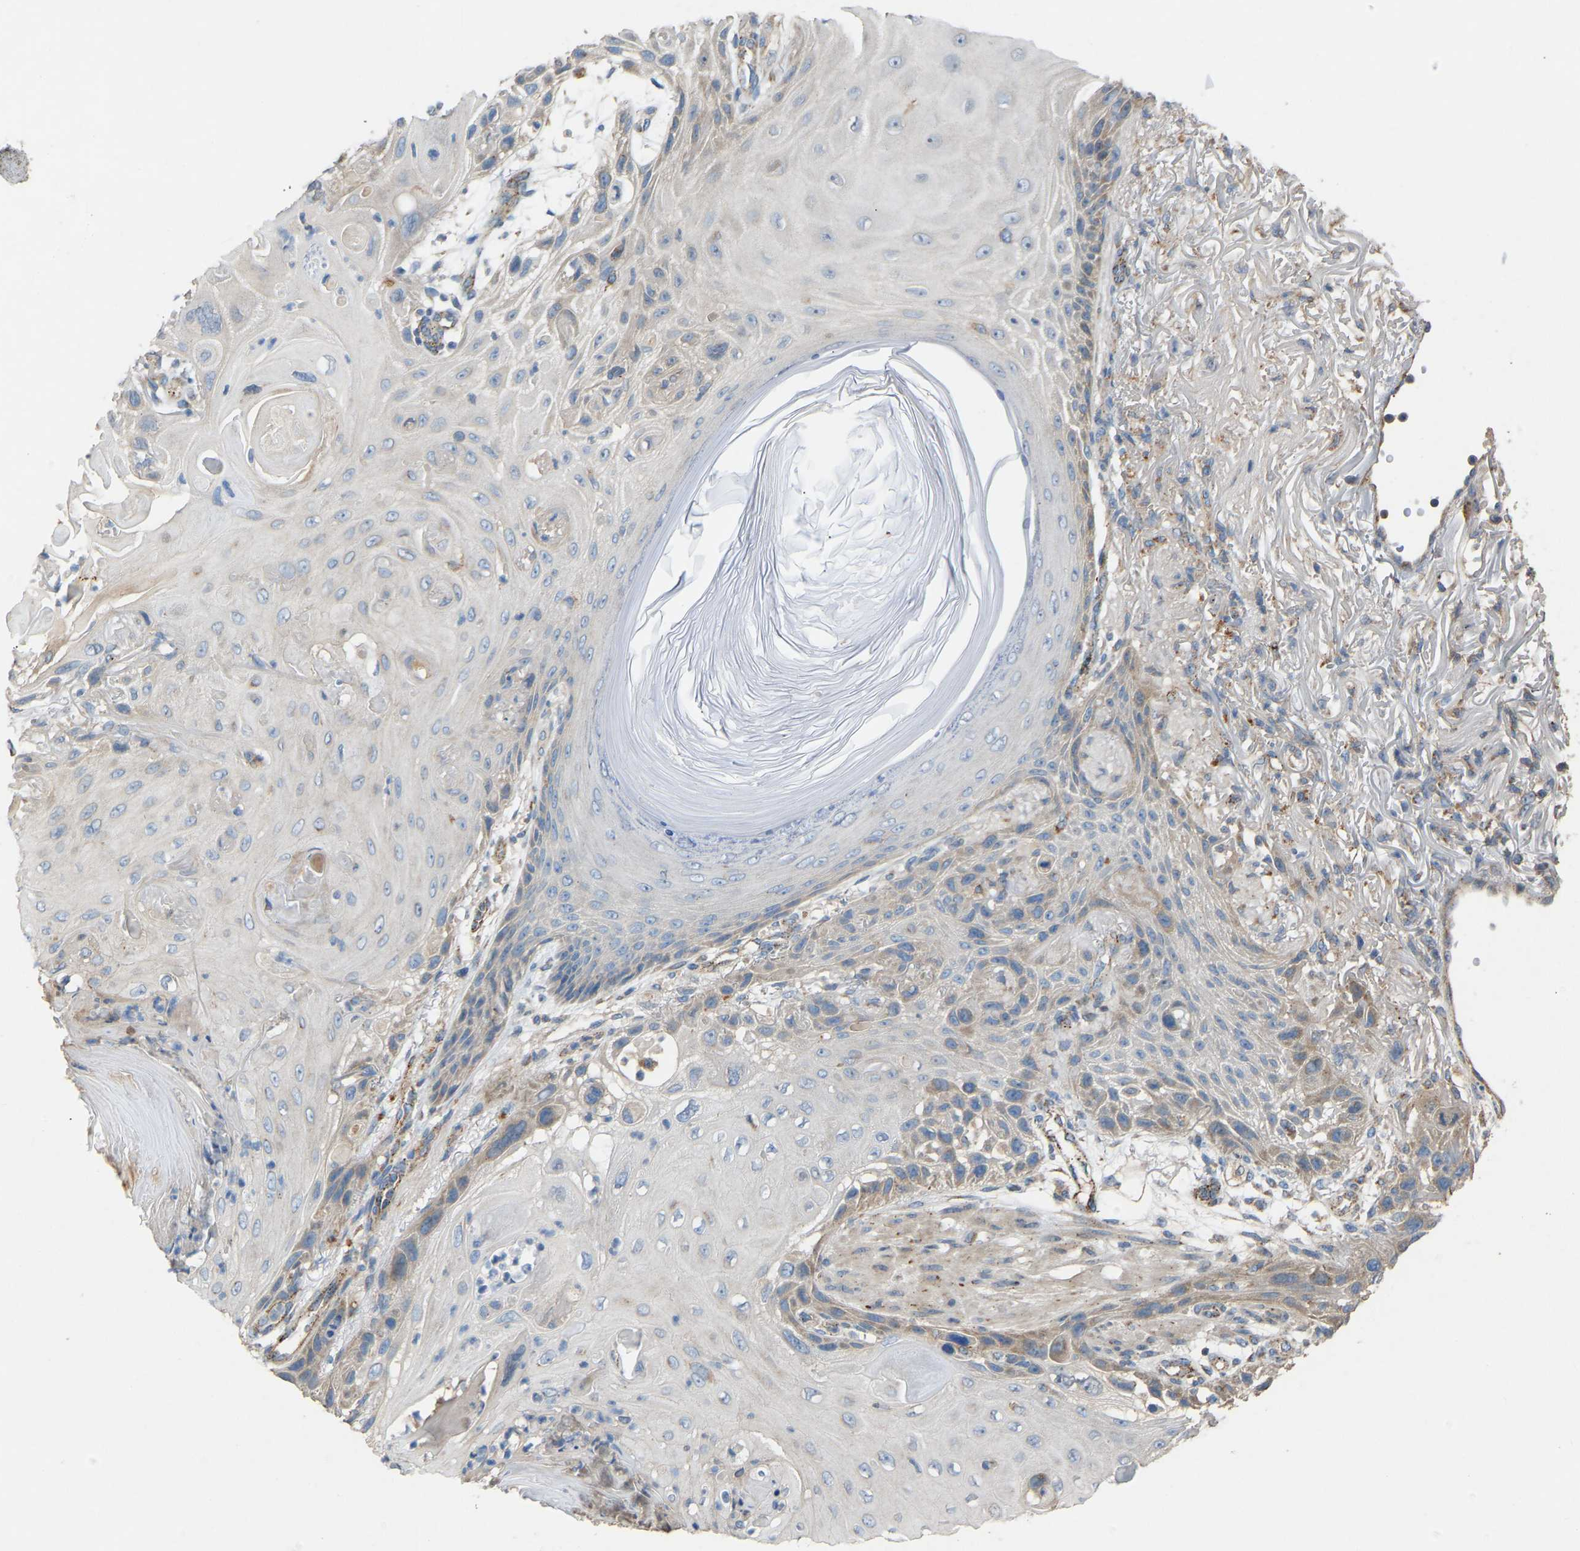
{"staining": {"intensity": "weak", "quantity": "25%-75%", "location": "cytoplasmic/membranous"}, "tissue": "skin cancer", "cell_type": "Tumor cells", "image_type": "cancer", "snomed": [{"axis": "morphology", "description": "Squamous cell carcinoma, NOS"}, {"axis": "topography", "description": "Skin"}], "caption": "This histopathology image shows immunohistochemistry (IHC) staining of human skin cancer, with low weak cytoplasmic/membranous expression in about 25%-75% of tumor cells.", "gene": "RGP1", "patient": {"sex": "female", "age": 77}}